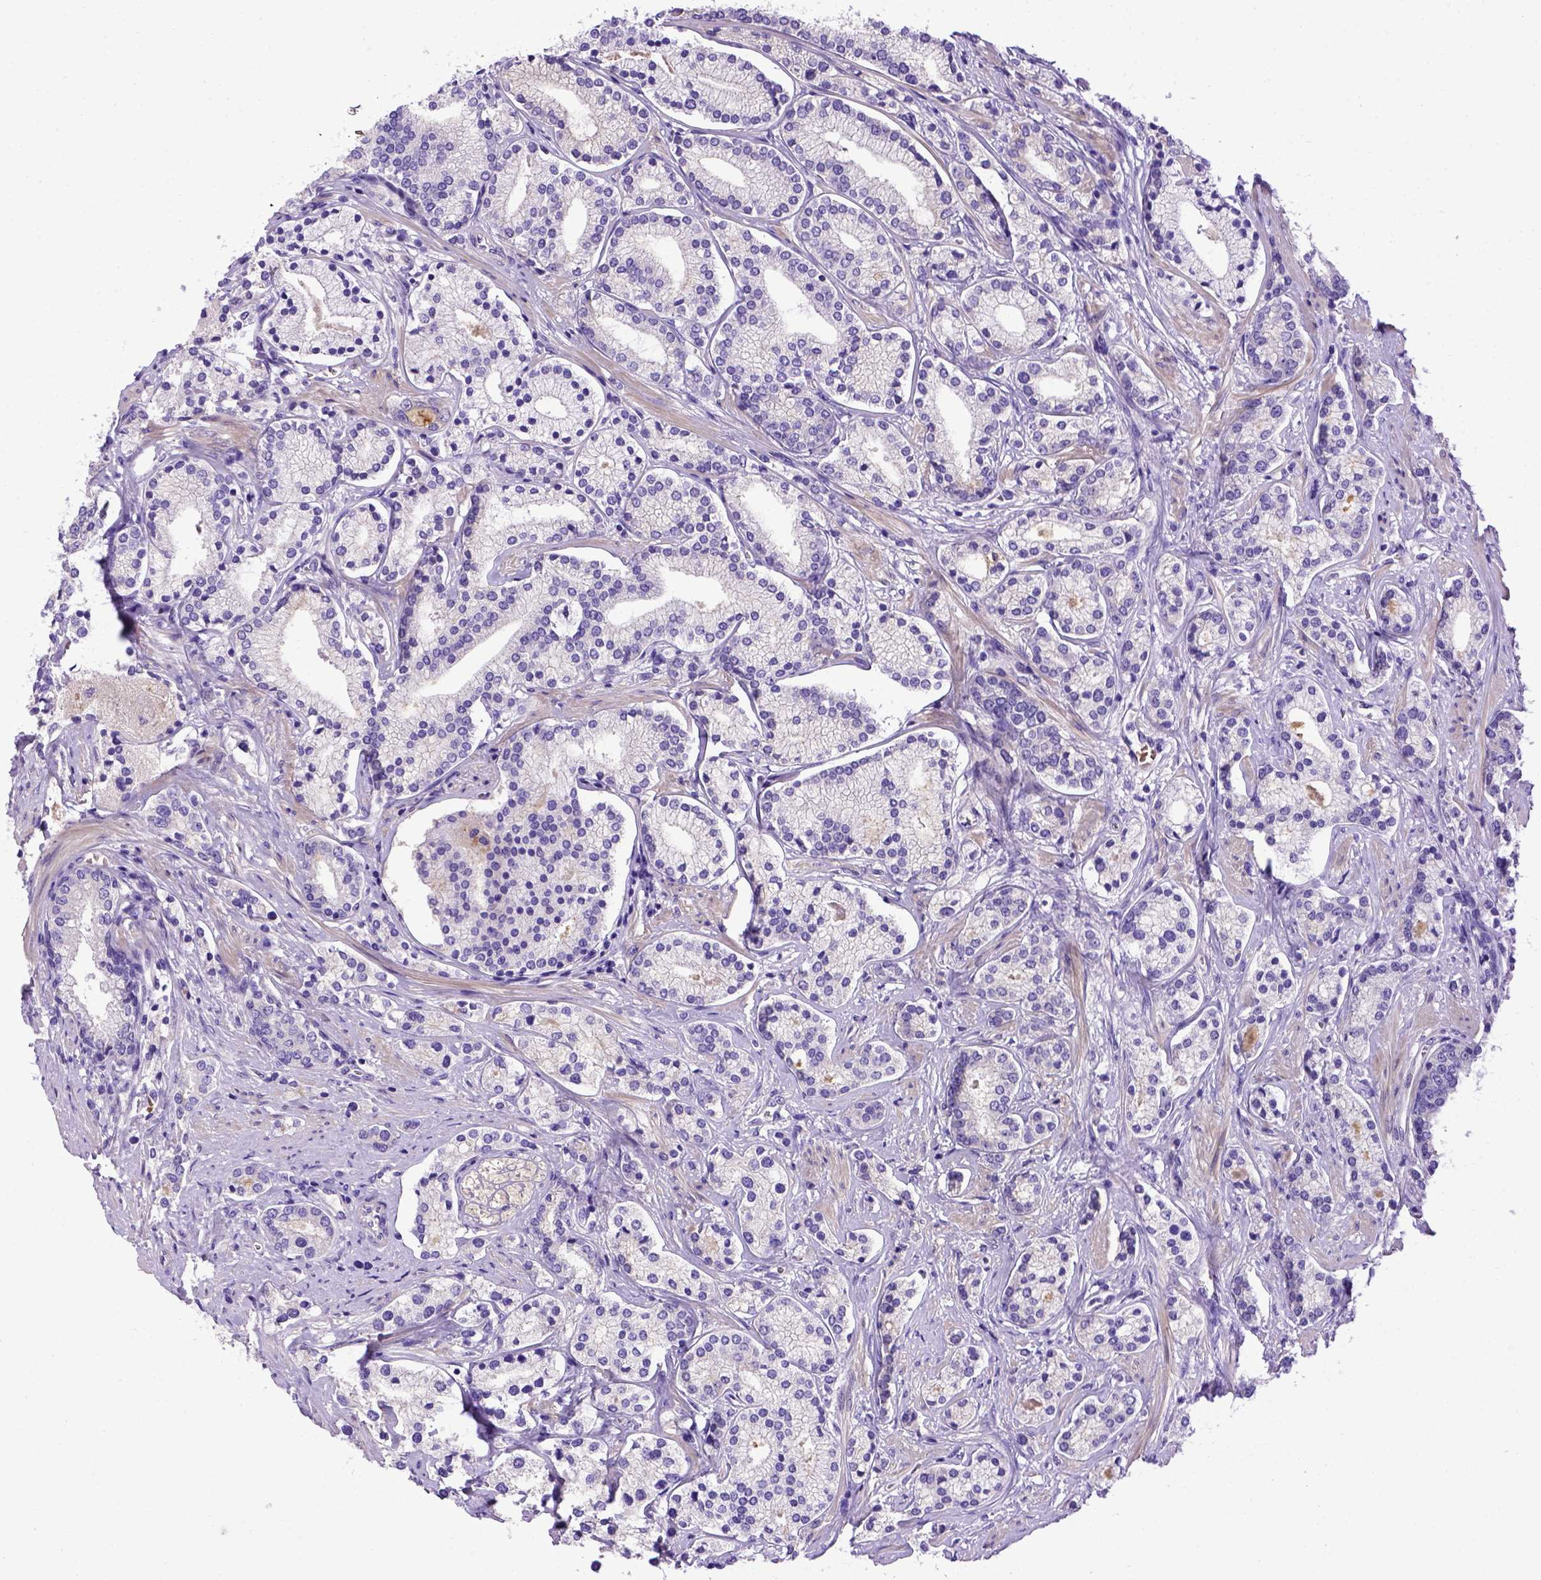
{"staining": {"intensity": "negative", "quantity": "none", "location": "none"}, "tissue": "prostate cancer", "cell_type": "Tumor cells", "image_type": "cancer", "snomed": [{"axis": "morphology", "description": "Adenocarcinoma, High grade"}, {"axis": "topography", "description": "Prostate"}], "caption": "High power microscopy image of an immunohistochemistry (IHC) photomicrograph of prostate cancer (high-grade adenocarcinoma), revealing no significant staining in tumor cells.", "gene": "ADAM12", "patient": {"sex": "male", "age": 58}}